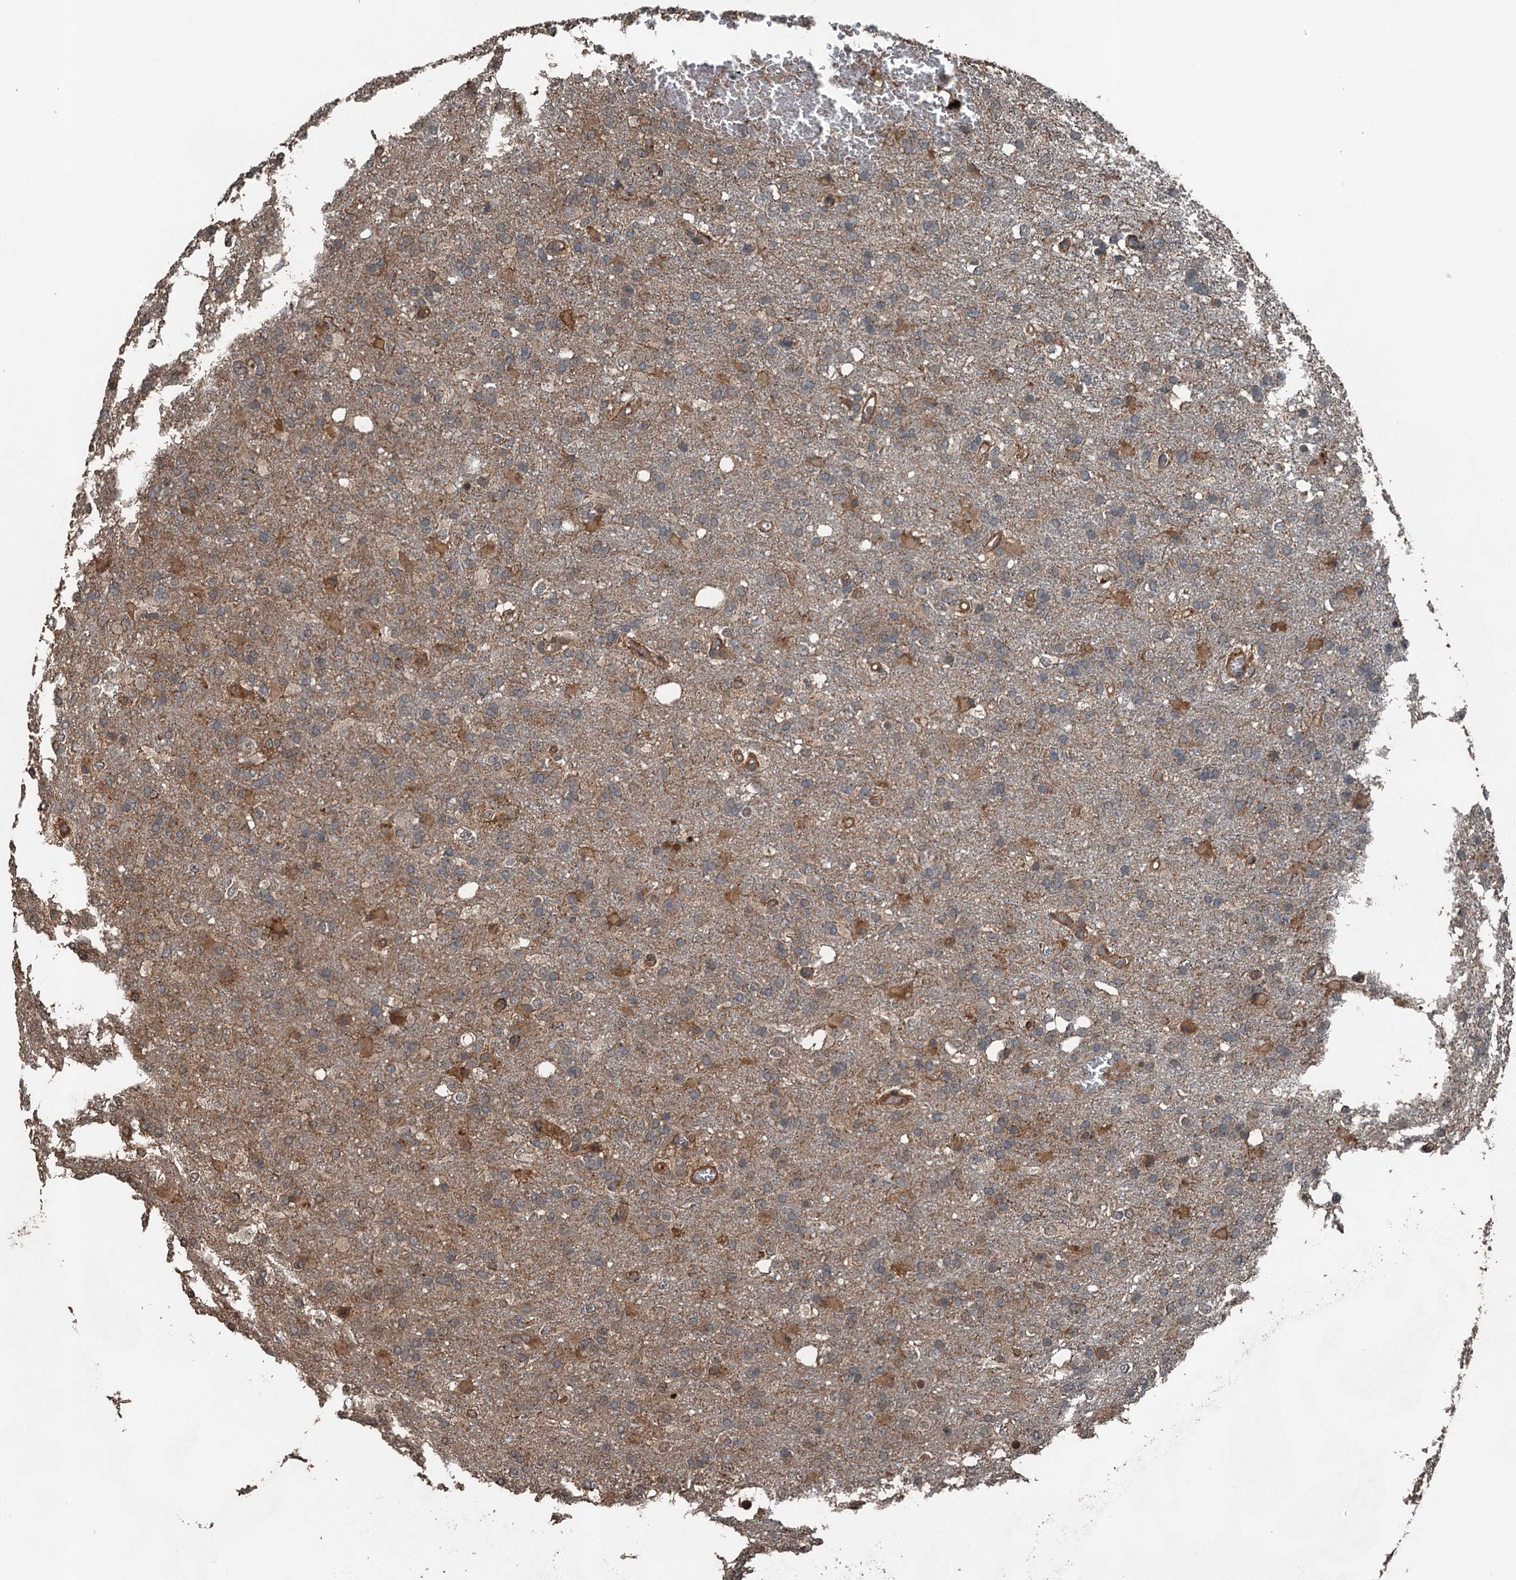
{"staining": {"intensity": "negative", "quantity": "none", "location": "none"}, "tissue": "glioma", "cell_type": "Tumor cells", "image_type": "cancer", "snomed": [{"axis": "morphology", "description": "Glioma, malignant, High grade"}, {"axis": "topography", "description": "Brain"}], "caption": "Immunohistochemistry (IHC) of human malignant high-grade glioma demonstrates no staining in tumor cells.", "gene": "TCTN1", "patient": {"sex": "female", "age": 74}}